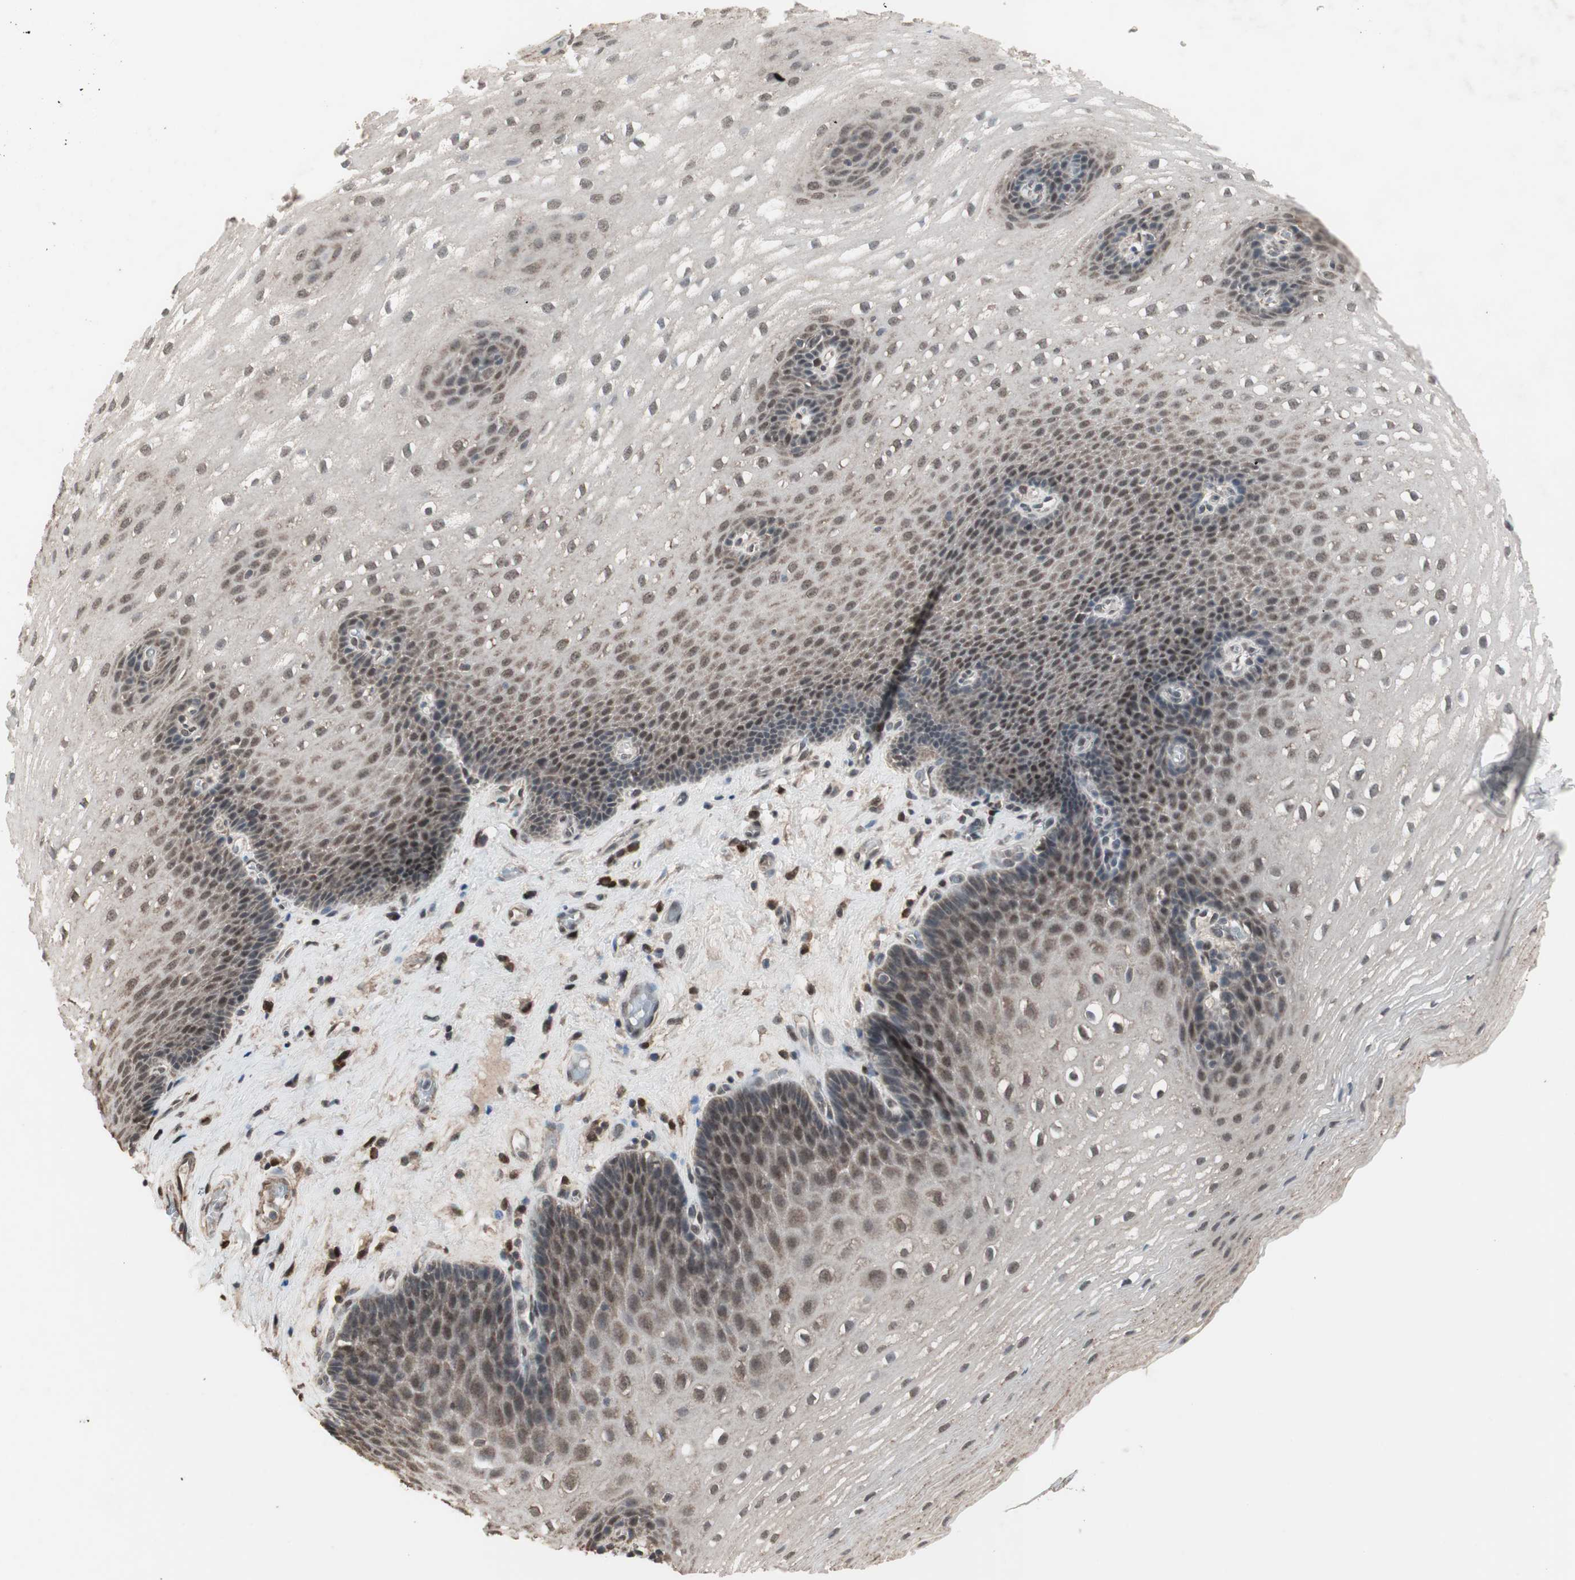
{"staining": {"intensity": "moderate", "quantity": "25%-75%", "location": "nuclear"}, "tissue": "esophagus", "cell_type": "Squamous epithelial cells", "image_type": "normal", "snomed": [{"axis": "morphology", "description": "Normal tissue, NOS"}, {"axis": "topography", "description": "Esophagus"}], "caption": "Immunohistochemistry histopathology image of normal esophagus: human esophagus stained using immunohistochemistry reveals medium levels of moderate protein expression localized specifically in the nuclear of squamous epithelial cells, appearing as a nuclear brown color.", "gene": "ZHX2", "patient": {"sex": "male", "age": 48}}